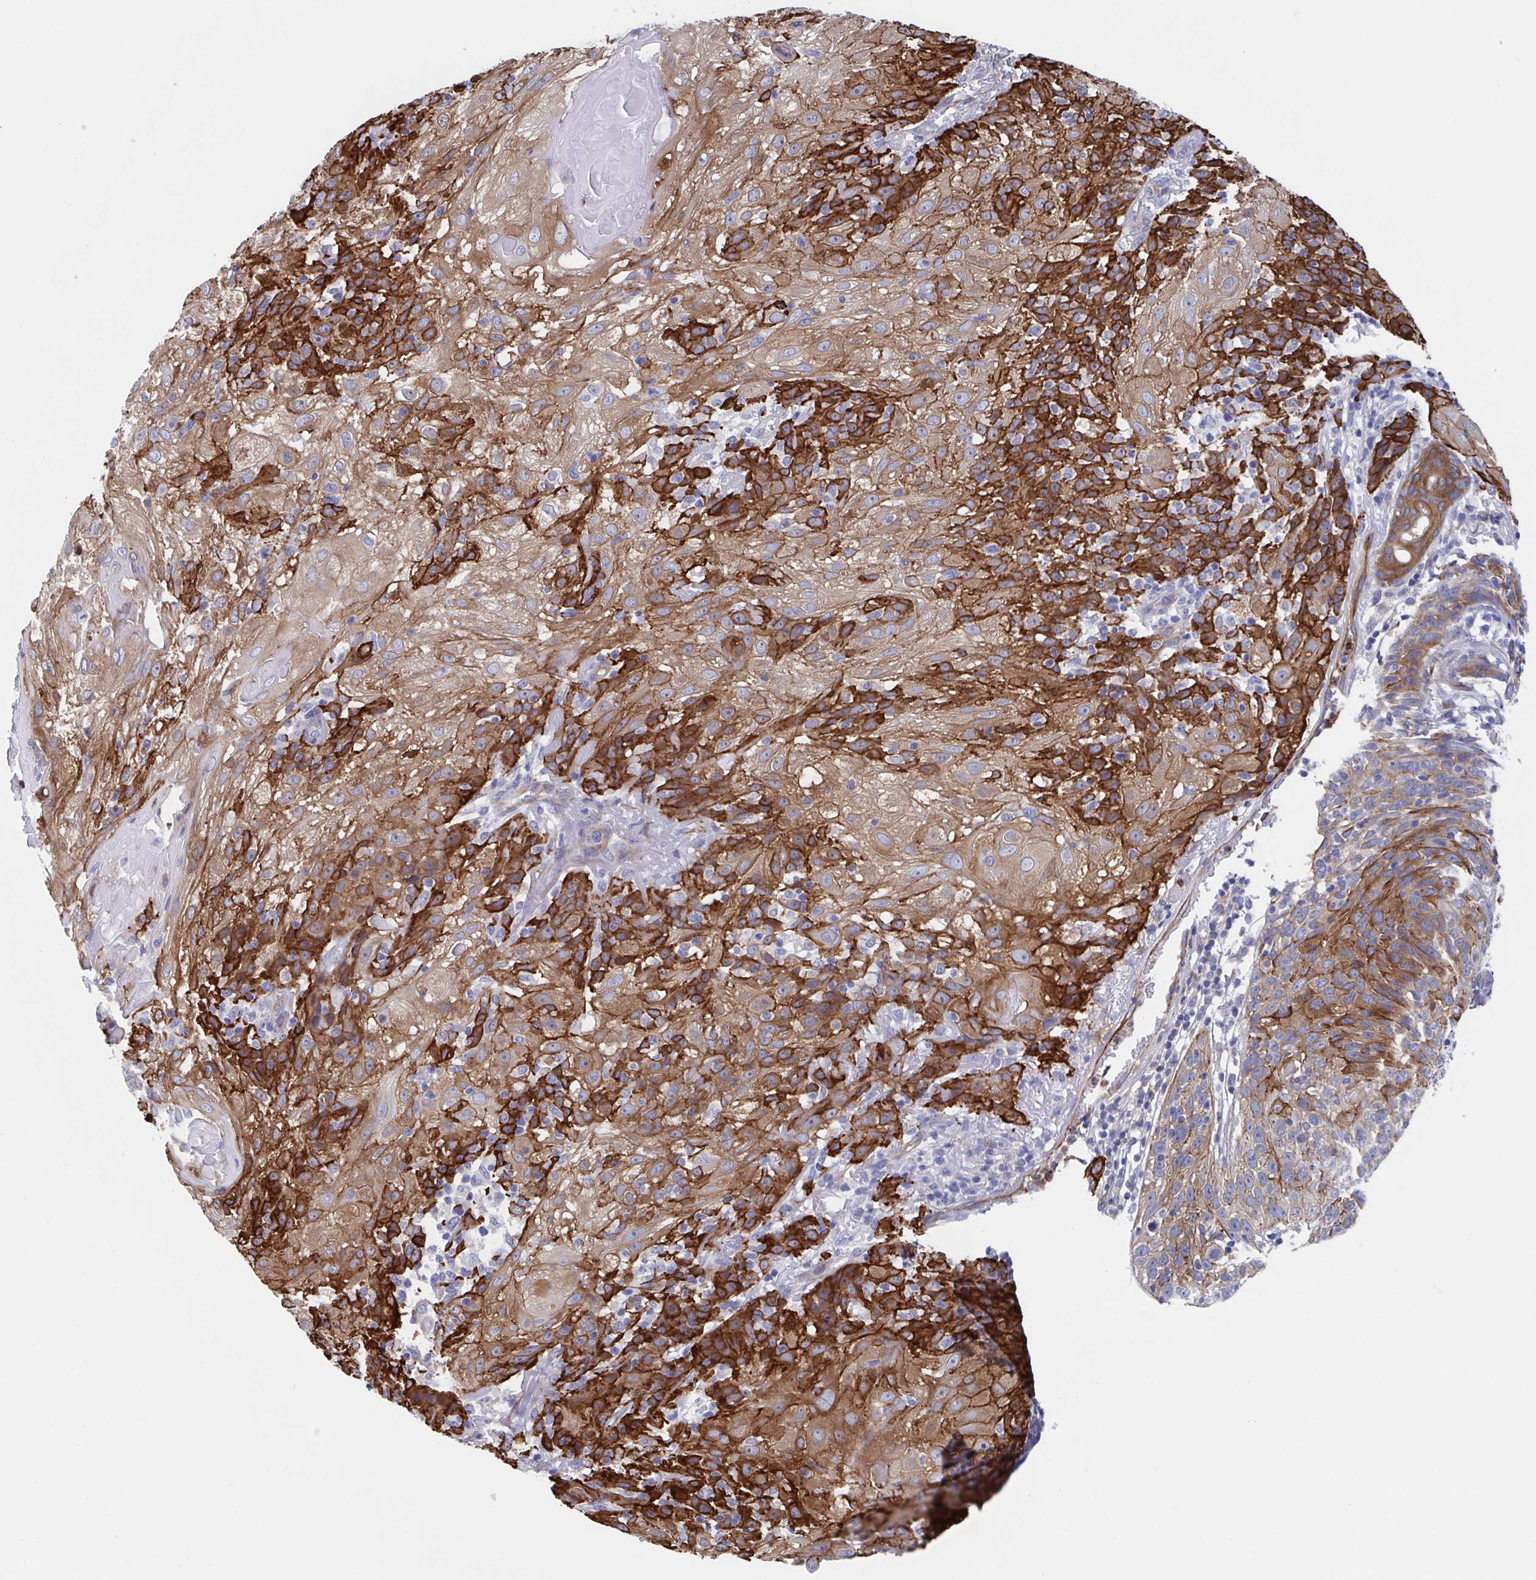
{"staining": {"intensity": "strong", "quantity": "25%-75%", "location": "cytoplasmic/membranous"}, "tissue": "skin cancer", "cell_type": "Tumor cells", "image_type": "cancer", "snomed": [{"axis": "morphology", "description": "Normal tissue, NOS"}, {"axis": "morphology", "description": "Squamous cell carcinoma, NOS"}, {"axis": "topography", "description": "Skin"}], "caption": "Human skin cancer stained for a protein (brown) demonstrates strong cytoplasmic/membranous positive expression in approximately 25%-75% of tumor cells.", "gene": "KLC3", "patient": {"sex": "female", "age": 83}}